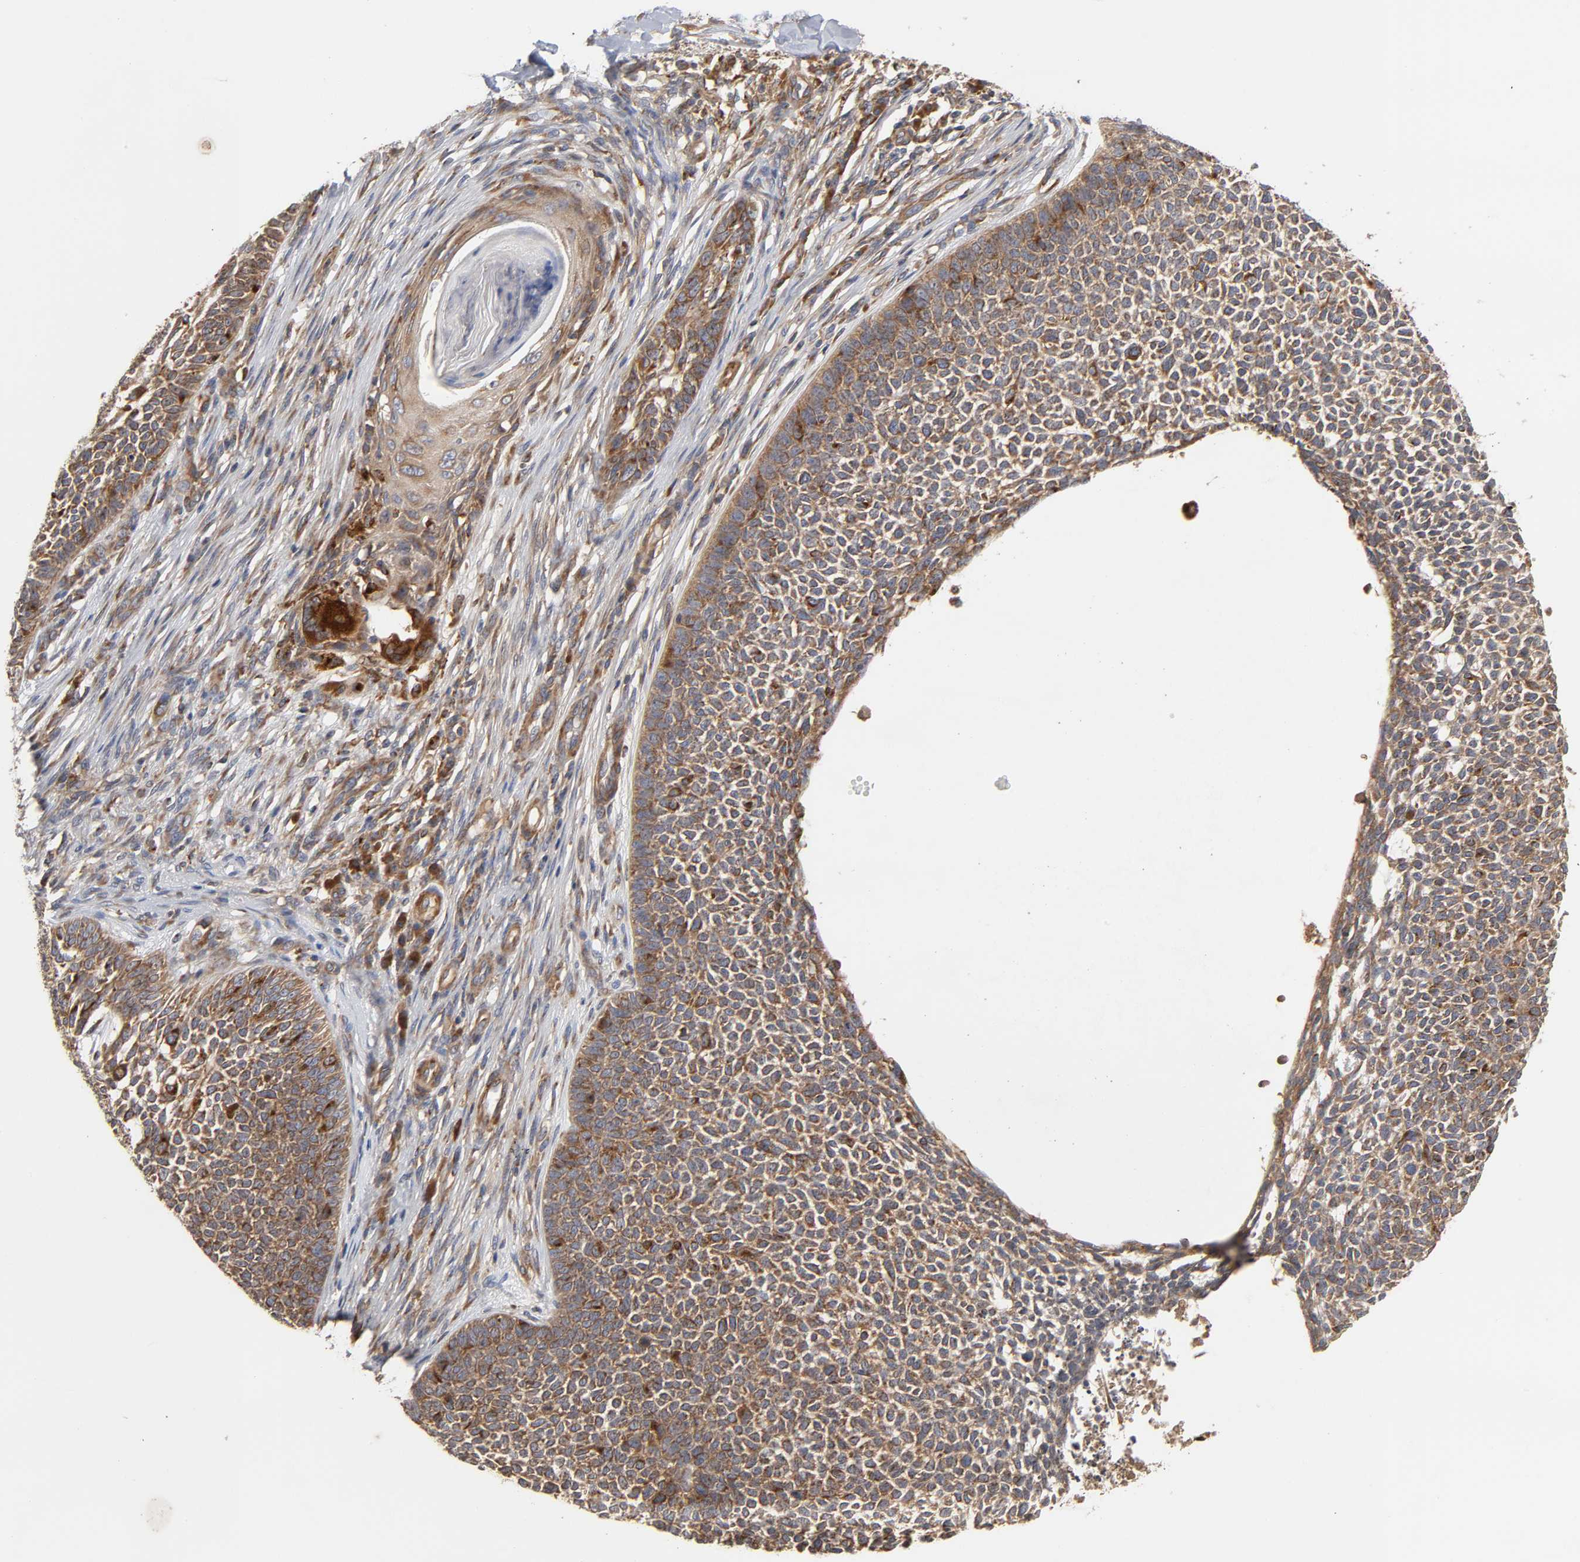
{"staining": {"intensity": "moderate", "quantity": ">75%", "location": "cytoplasmic/membranous"}, "tissue": "skin cancer", "cell_type": "Tumor cells", "image_type": "cancer", "snomed": [{"axis": "morphology", "description": "Basal cell carcinoma"}, {"axis": "topography", "description": "Skin"}], "caption": "Skin basal cell carcinoma stained for a protein reveals moderate cytoplasmic/membranous positivity in tumor cells.", "gene": "GNPTG", "patient": {"sex": "female", "age": 84}}